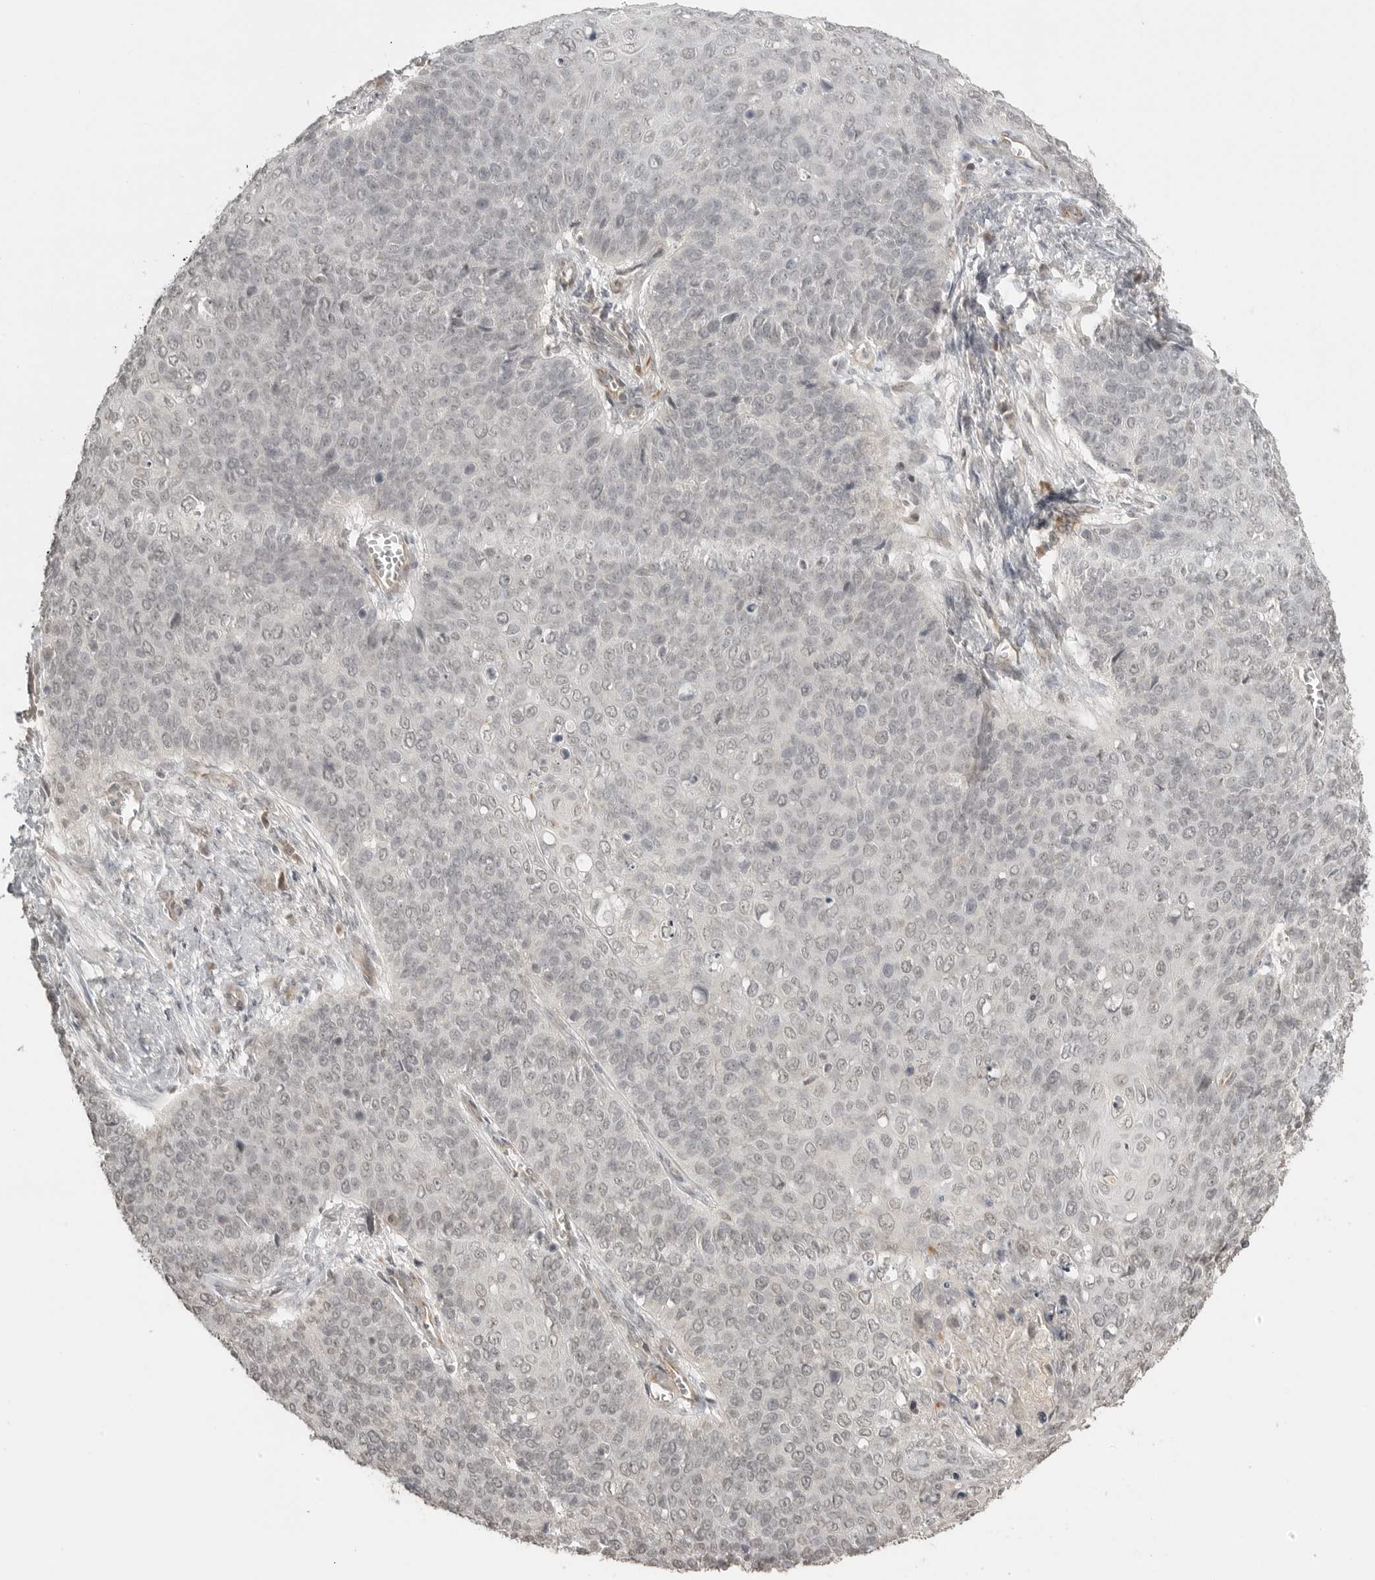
{"staining": {"intensity": "negative", "quantity": "none", "location": "none"}, "tissue": "cervical cancer", "cell_type": "Tumor cells", "image_type": "cancer", "snomed": [{"axis": "morphology", "description": "Squamous cell carcinoma, NOS"}, {"axis": "topography", "description": "Cervix"}], "caption": "The micrograph demonstrates no significant staining in tumor cells of squamous cell carcinoma (cervical).", "gene": "SMG8", "patient": {"sex": "female", "age": 39}}